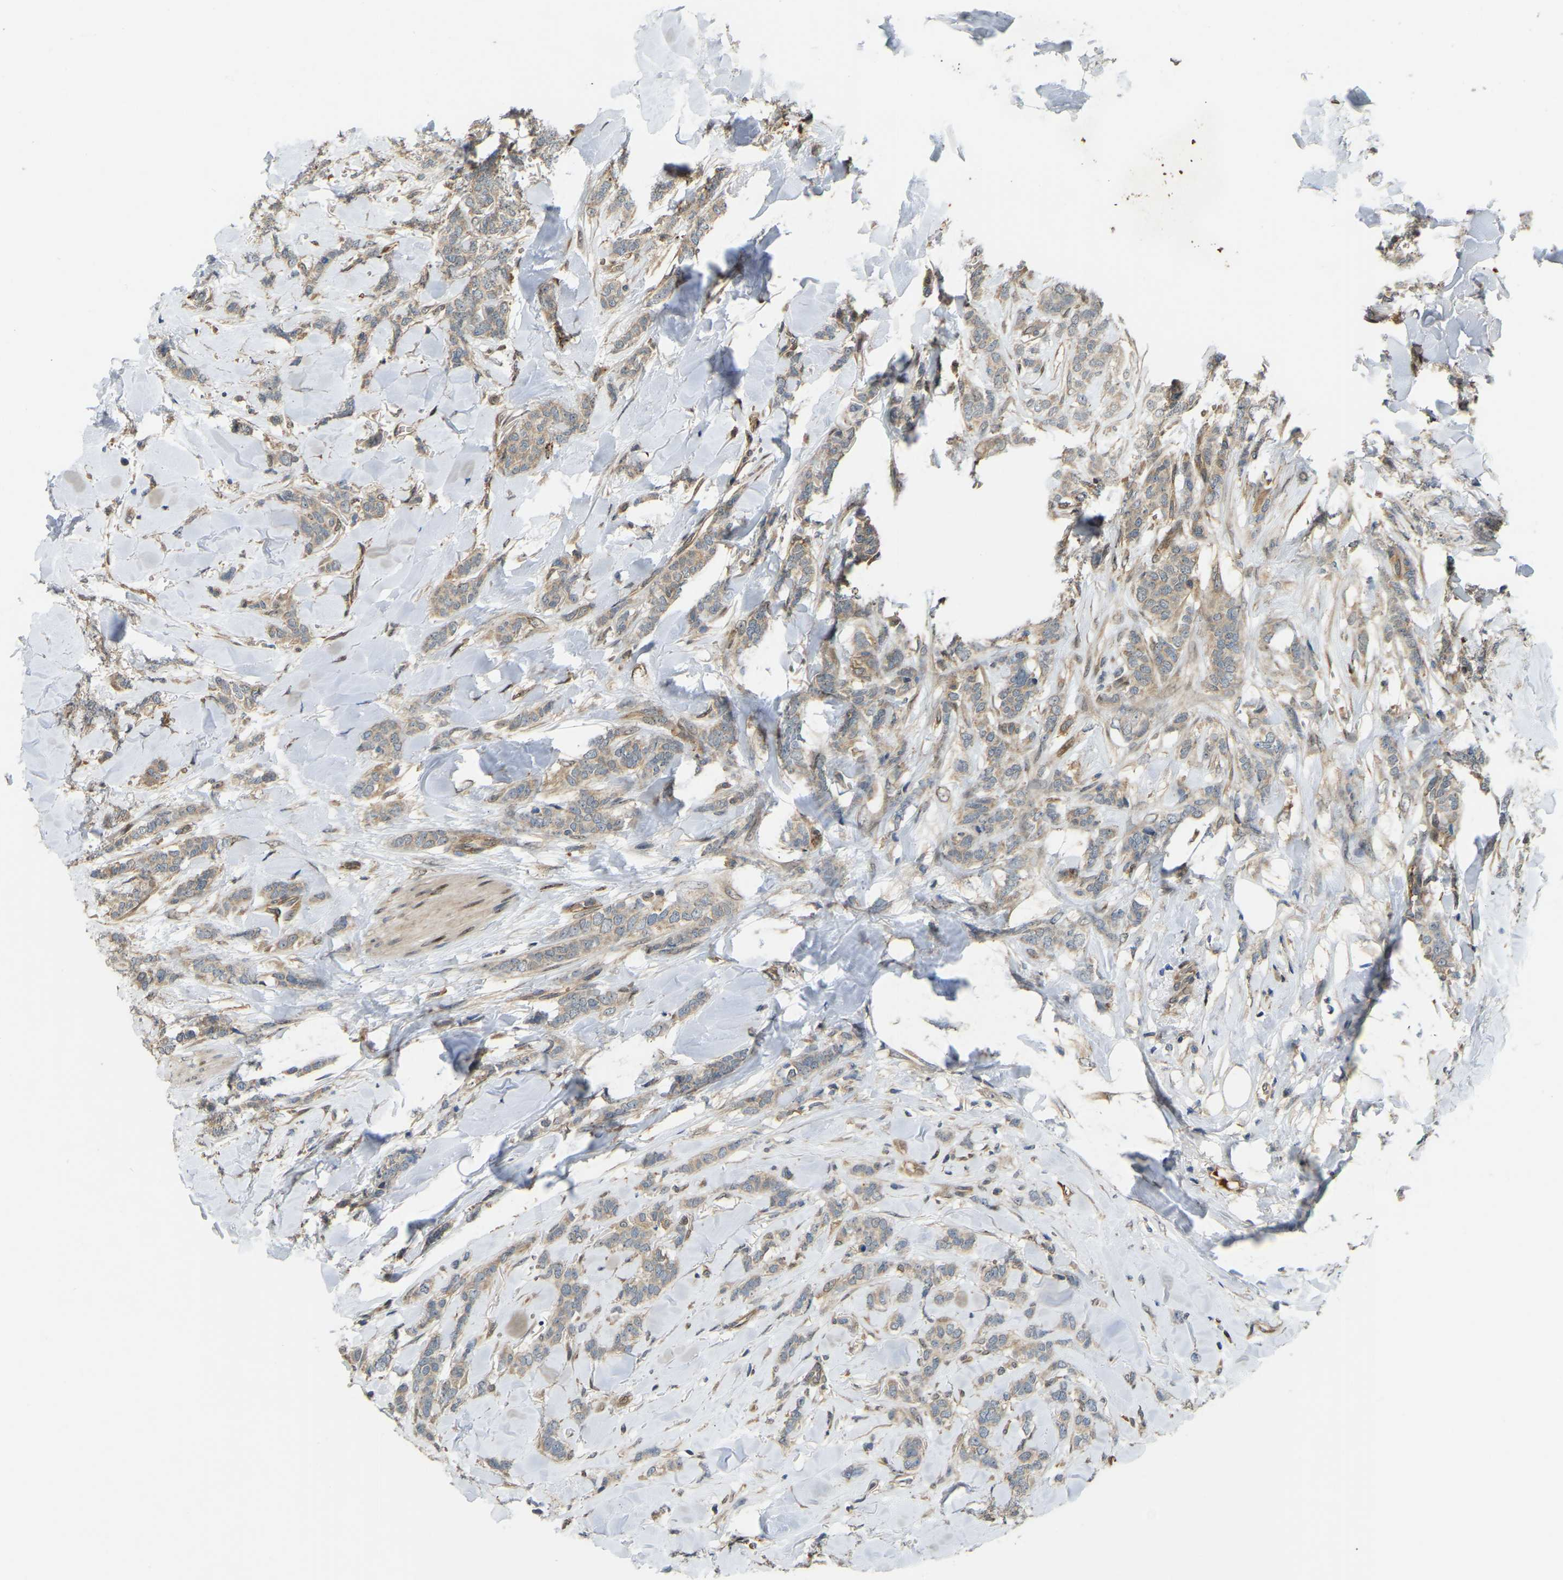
{"staining": {"intensity": "moderate", "quantity": ">75%", "location": "cytoplasmic/membranous"}, "tissue": "breast cancer", "cell_type": "Tumor cells", "image_type": "cancer", "snomed": [{"axis": "morphology", "description": "Lobular carcinoma"}, {"axis": "topography", "description": "Skin"}, {"axis": "topography", "description": "Breast"}], "caption": "Human breast cancer stained with a protein marker shows moderate staining in tumor cells.", "gene": "C21orf91", "patient": {"sex": "female", "age": 46}}